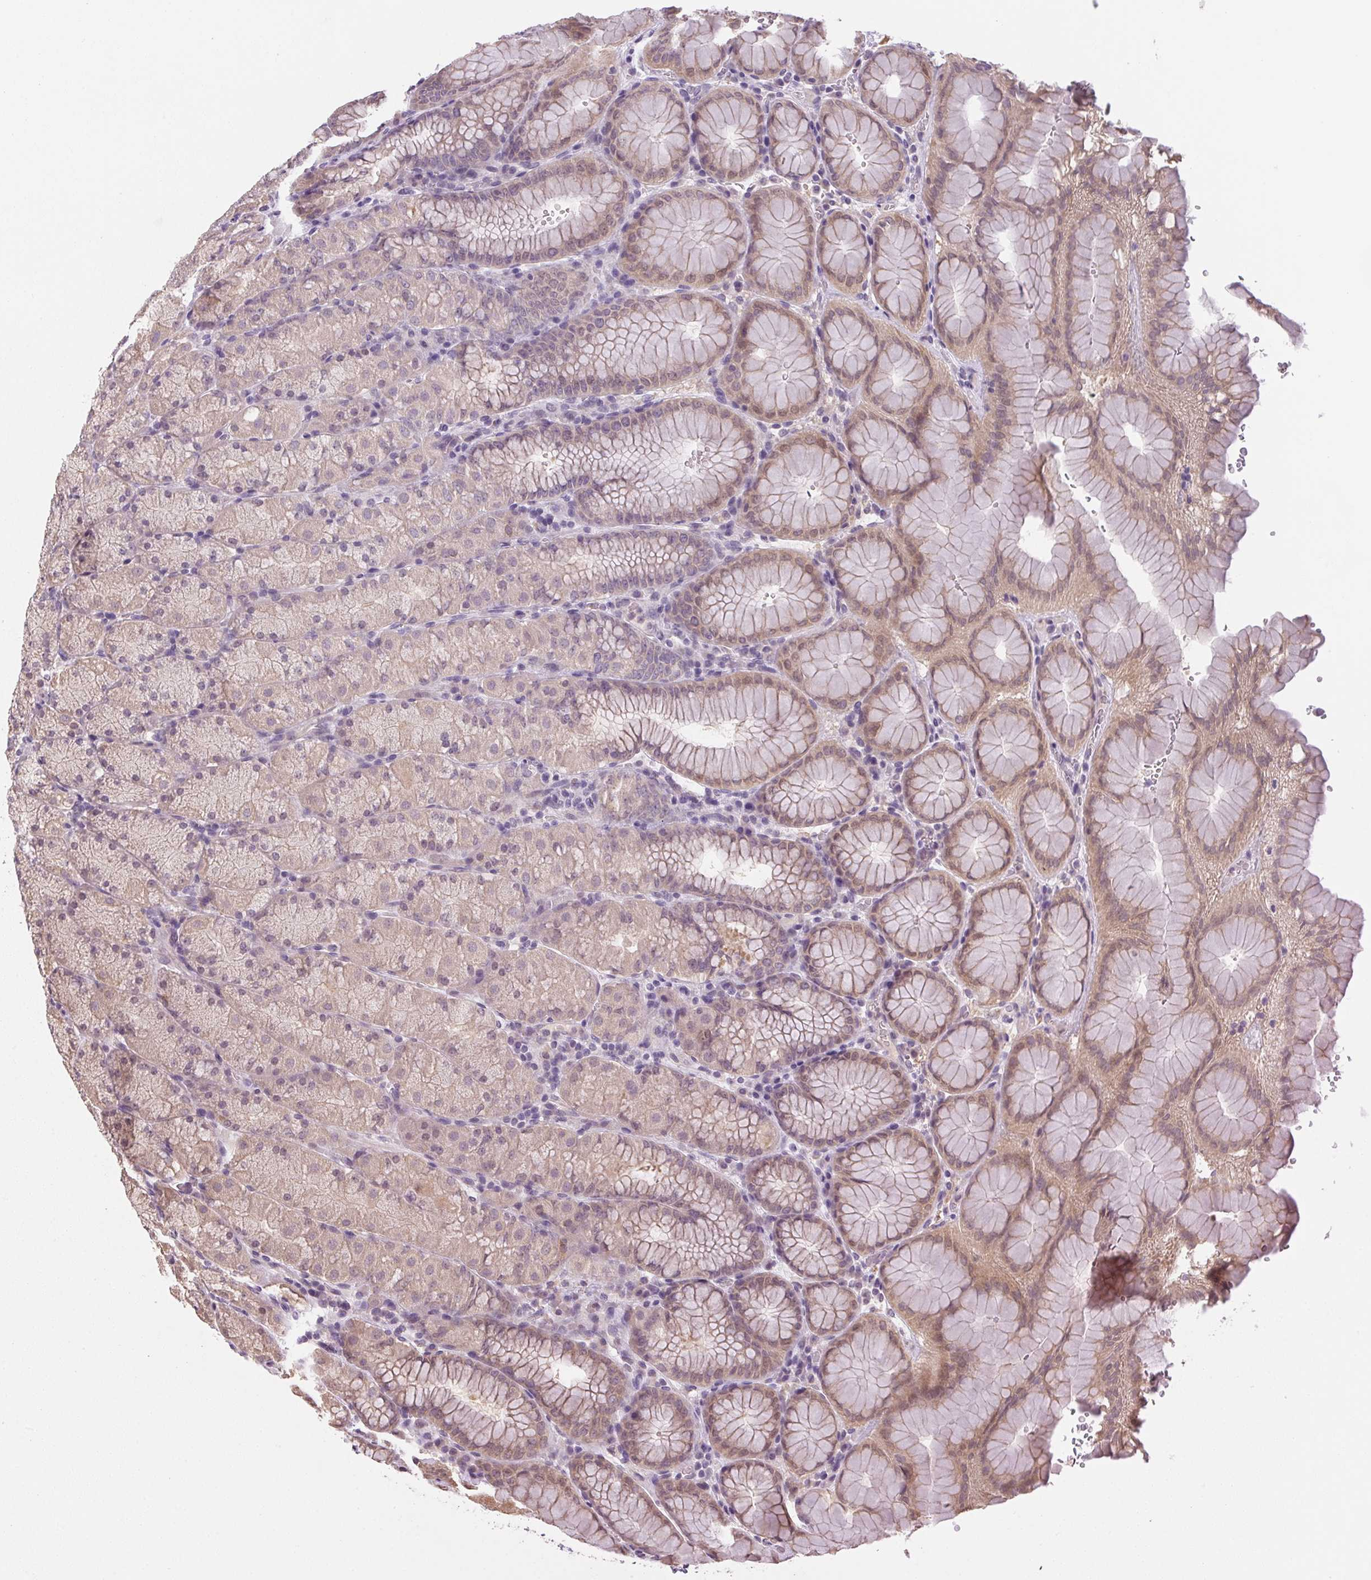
{"staining": {"intensity": "weak", "quantity": "25%-75%", "location": "cytoplasmic/membranous"}, "tissue": "stomach", "cell_type": "Glandular cells", "image_type": "normal", "snomed": [{"axis": "morphology", "description": "Normal tissue, NOS"}, {"axis": "topography", "description": "Stomach, upper"}, {"axis": "topography", "description": "Stomach"}], "caption": "IHC micrograph of unremarkable human stomach stained for a protein (brown), which shows low levels of weak cytoplasmic/membranous positivity in approximately 25%-75% of glandular cells.", "gene": "ALDH8A1", "patient": {"sex": "male", "age": 76}}